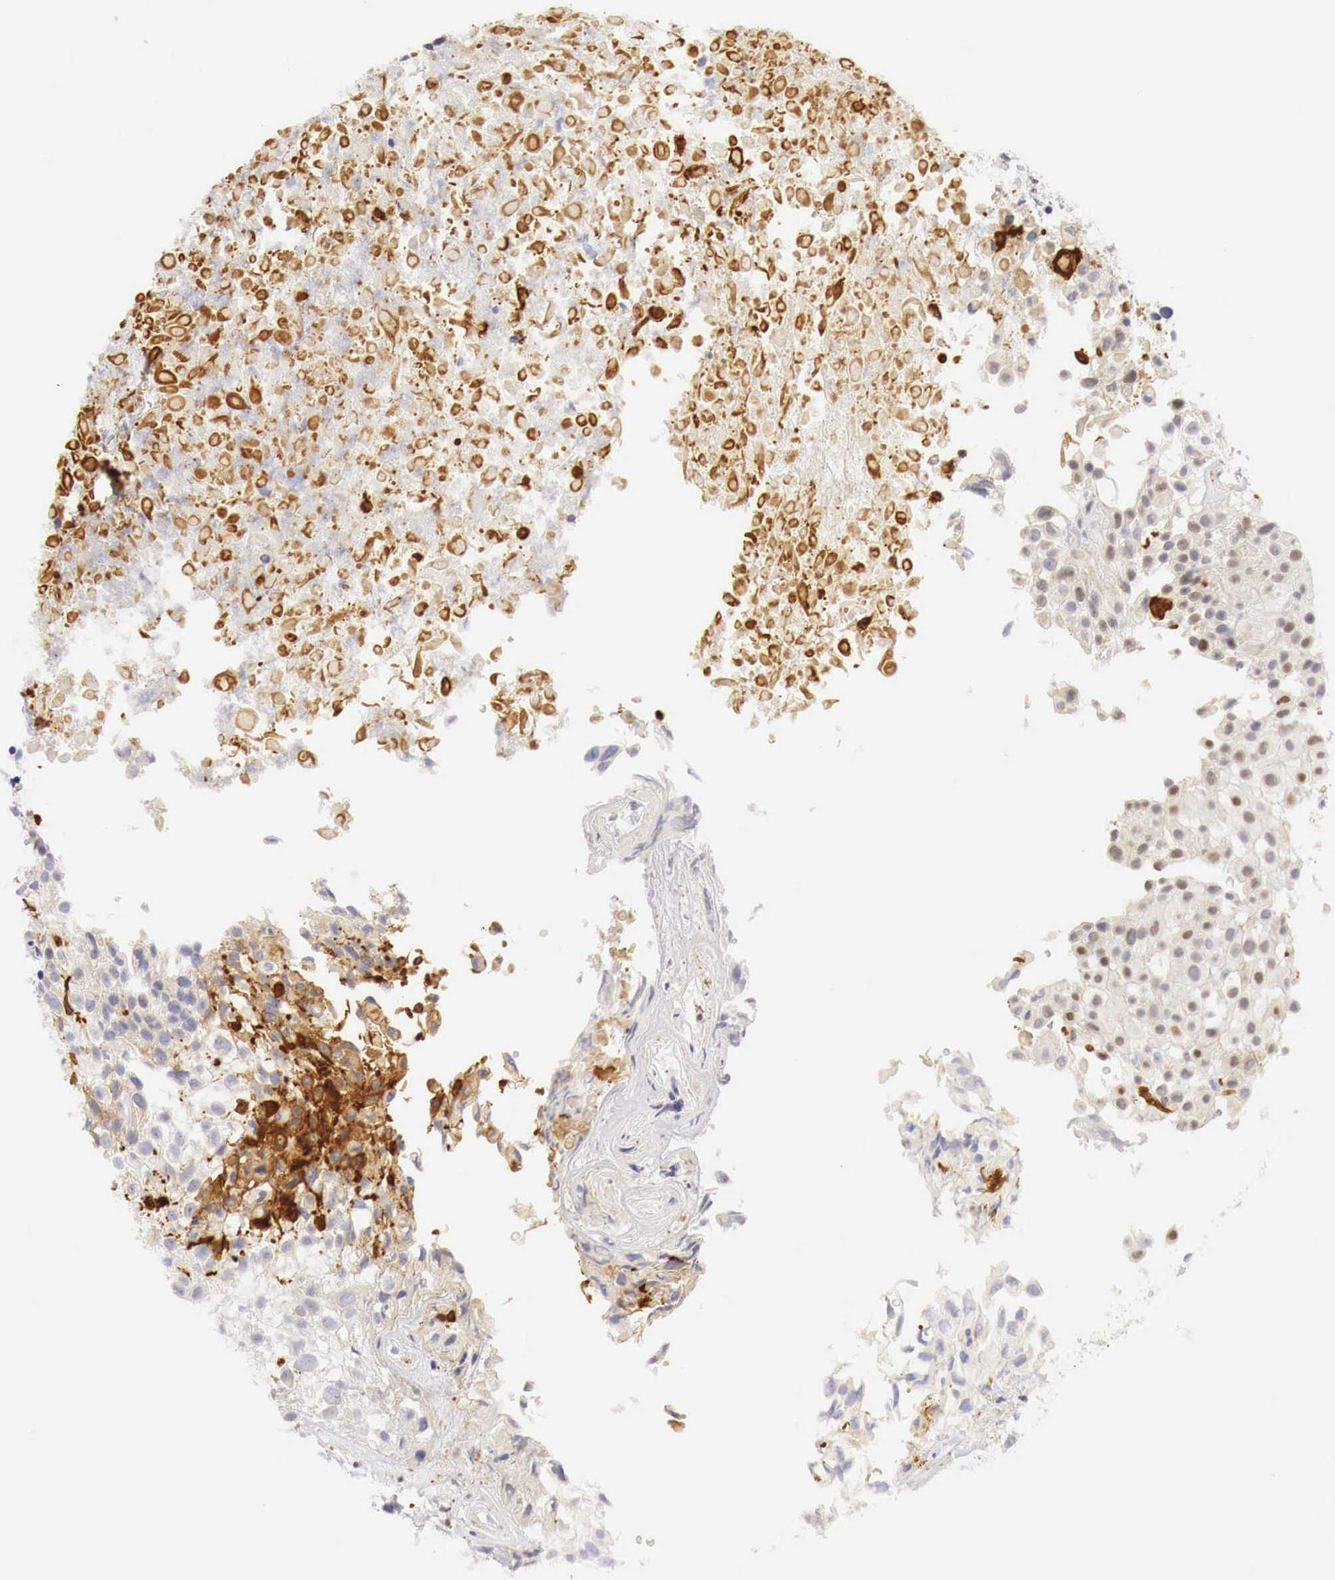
{"staining": {"intensity": "negative", "quantity": "none", "location": "none"}, "tissue": "urothelial cancer", "cell_type": "Tumor cells", "image_type": "cancer", "snomed": [{"axis": "morphology", "description": "Urothelial carcinoma, High grade"}, {"axis": "topography", "description": "Urinary bladder"}], "caption": "Tumor cells show no significant protein positivity in urothelial cancer.", "gene": "CASP3", "patient": {"sex": "male", "age": 56}}